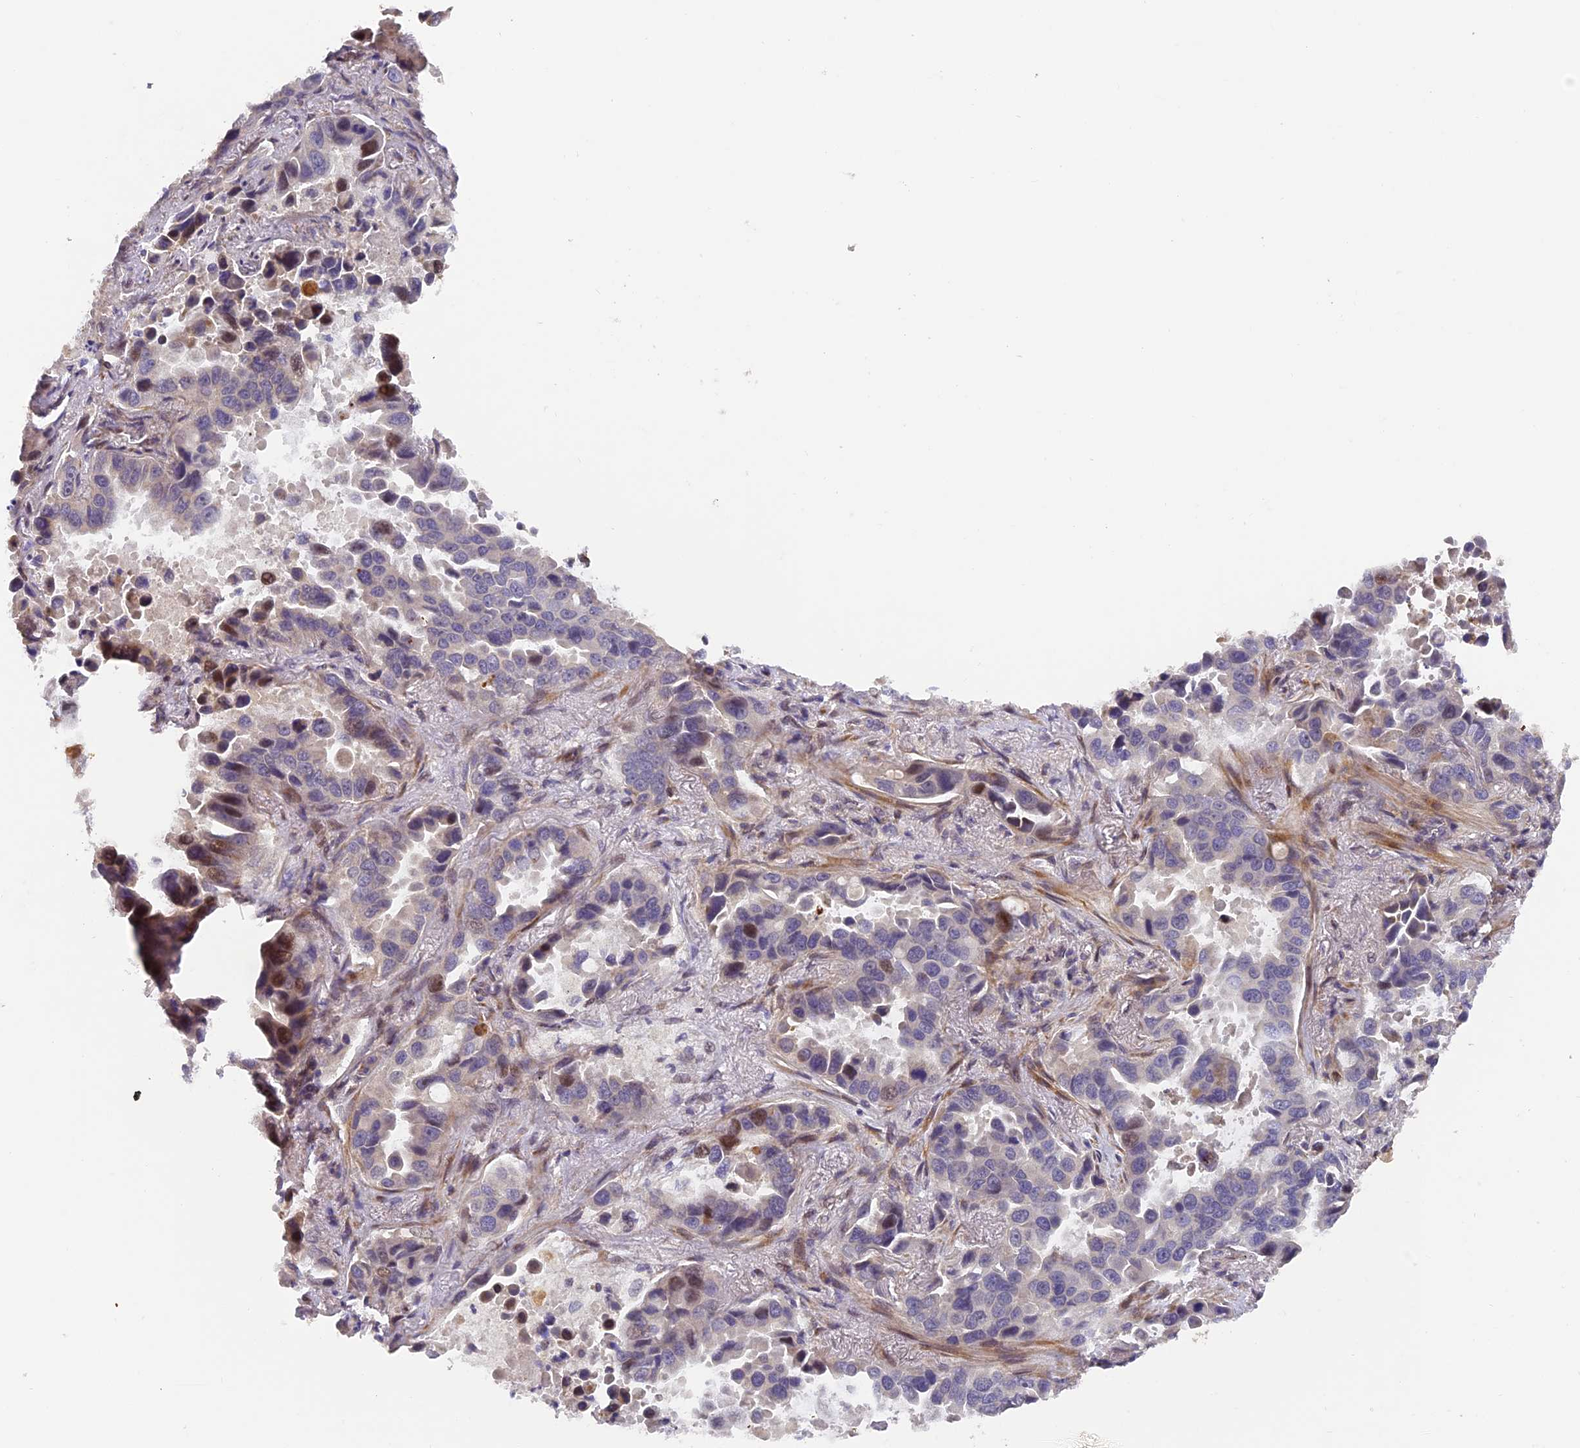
{"staining": {"intensity": "moderate", "quantity": "<25%", "location": "nuclear"}, "tissue": "lung cancer", "cell_type": "Tumor cells", "image_type": "cancer", "snomed": [{"axis": "morphology", "description": "Adenocarcinoma, NOS"}, {"axis": "topography", "description": "Lung"}], "caption": "Immunohistochemical staining of human adenocarcinoma (lung) reveals low levels of moderate nuclear protein staining in about <25% of tumor cells.", "gene": "RAB28", "patient": {"sex": "male", "age": 64}}